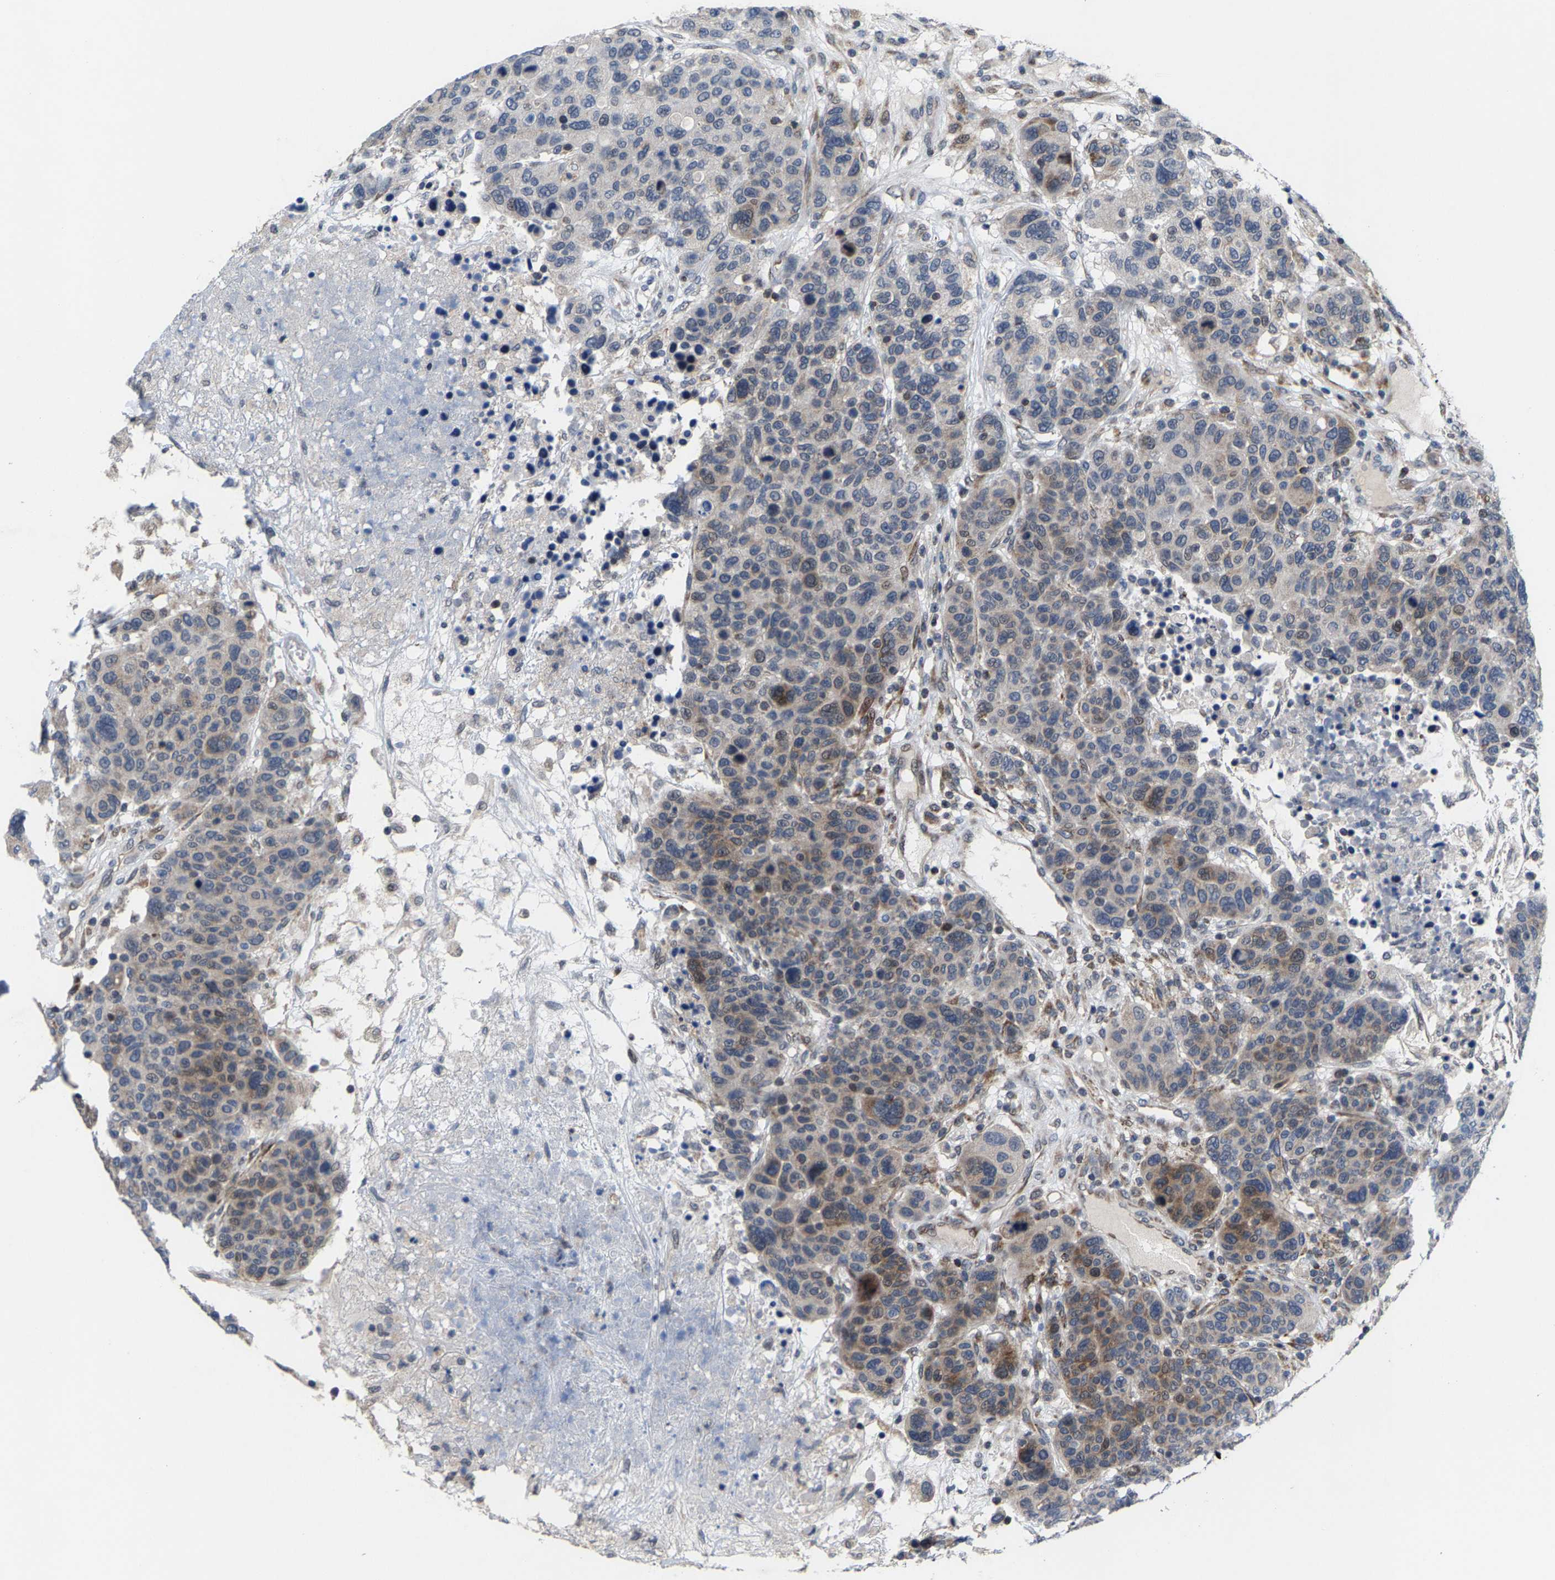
{"staining": {"intensity": "moderate", "quantity": "<25%", "location": "cytoplasmic/membranous"}, "tissue": "breast cancer", "cell_type": "Tumor cells", "image_type": "cancer", "snomed": [{"axis": "morphology", "description": "Duct carcinoma"}, {"axis": "topography", "description": "Breast"}], "caption": "The immunohistochemical stain shows moderate cytoplasmic/membranous expression in tumor cells of breast cancer tissue.", "gene": "TDRKH", "patient": {"sex": "female", "age": 37}}